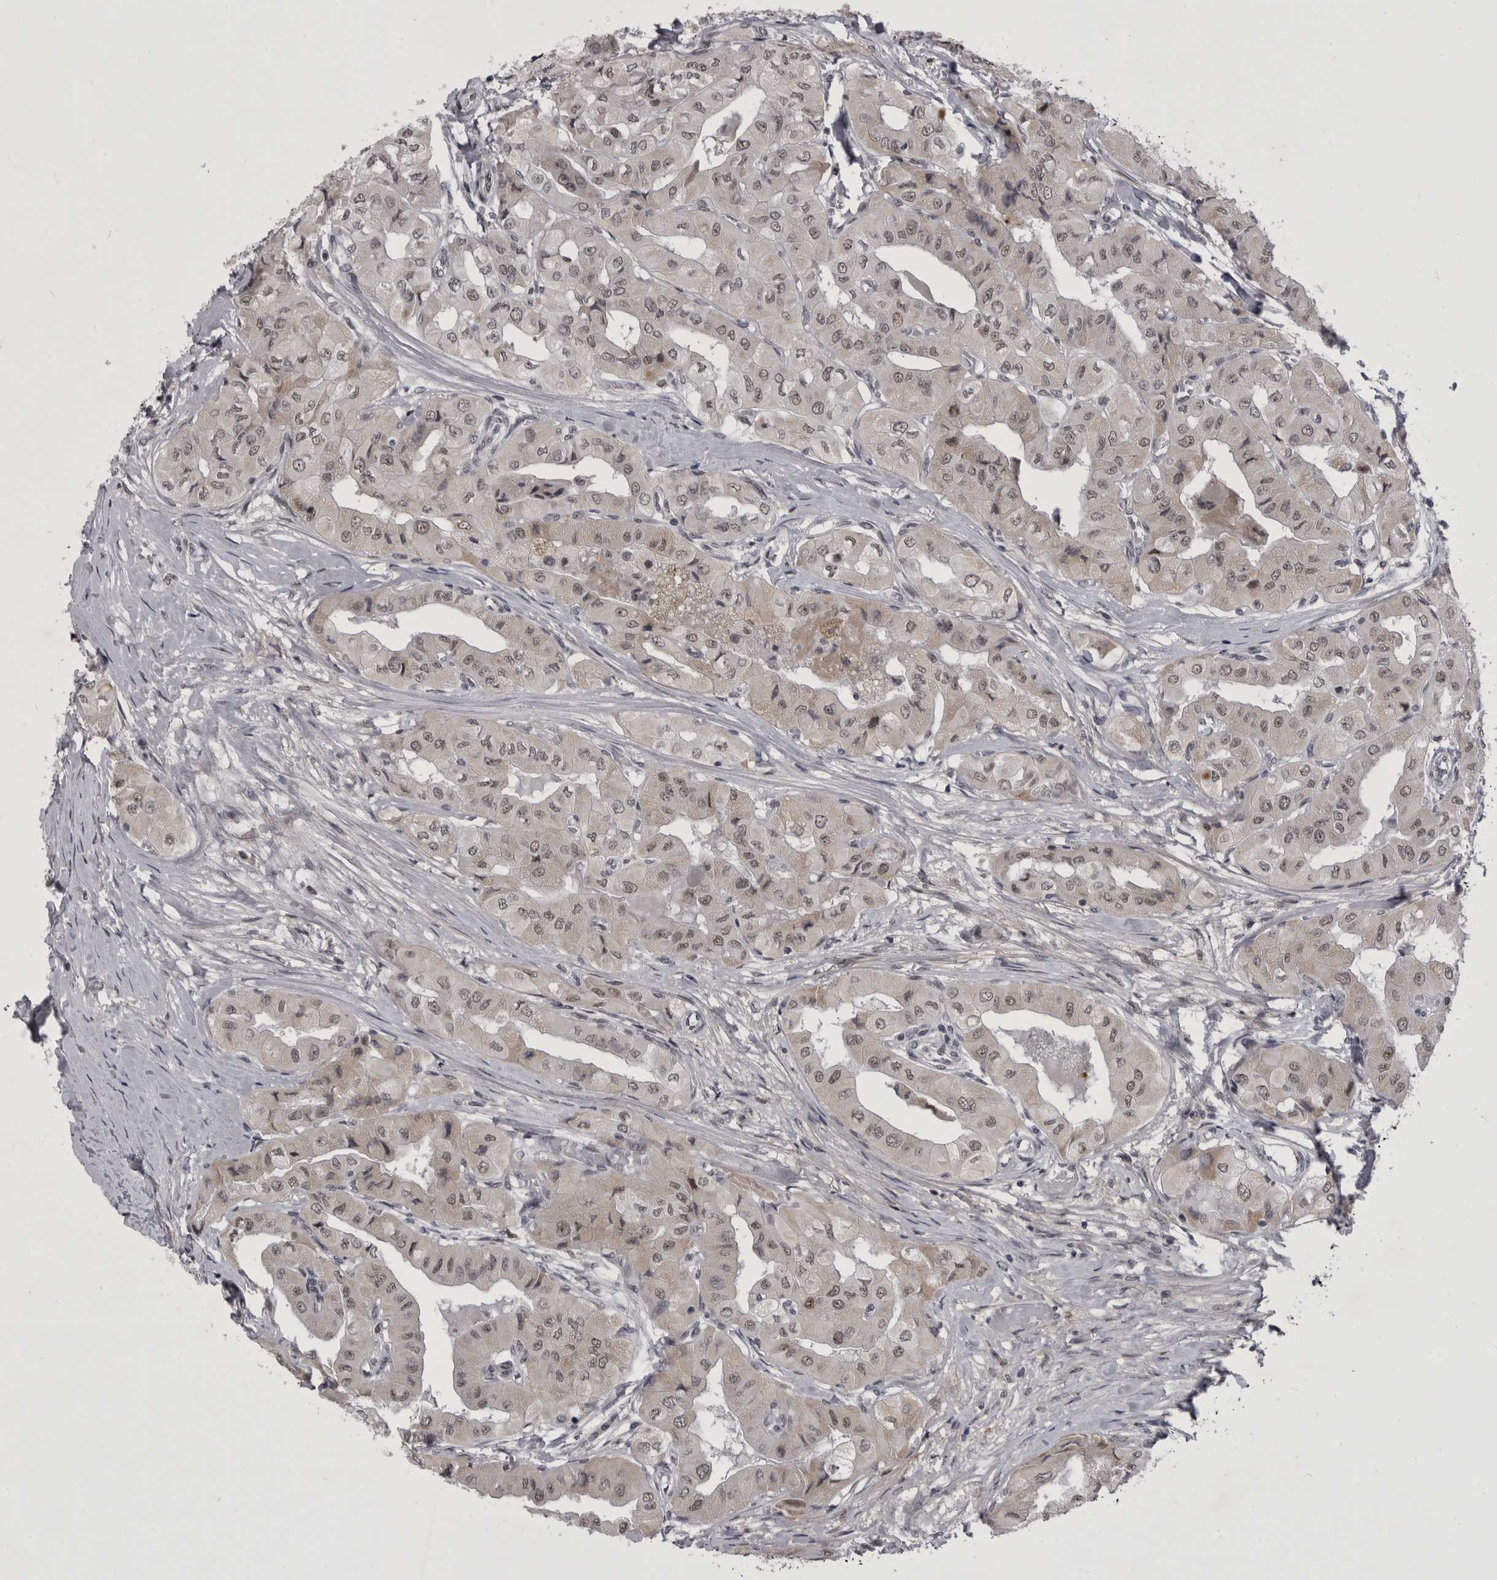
{"staining": {"intensity": "weak", "quantity": ">75%", "location": "cytoplasmic/membranous,nuclear"}, "tissue": "thyroid cancer", "cell_type": "Tumor cells", "image_type": "cancer", "snomed": [{"axis": "morphology", "description": "Papillary adenocarcinoma, NOS"}, {"axis": "topography", "description": "Thyroid gland"}], "caption": "Brown immunohistochemical staining in thyroid cancer (papillary adenocarcinoma) shows weak cytoplasmic/membranous and nuclear positivity in approximately >75% of tumor cells. (DAB = brown stain, brightfield microscopy at high magnification).", "gene": "PRPF3", "patient": {"sex": "female", "age": 59}}